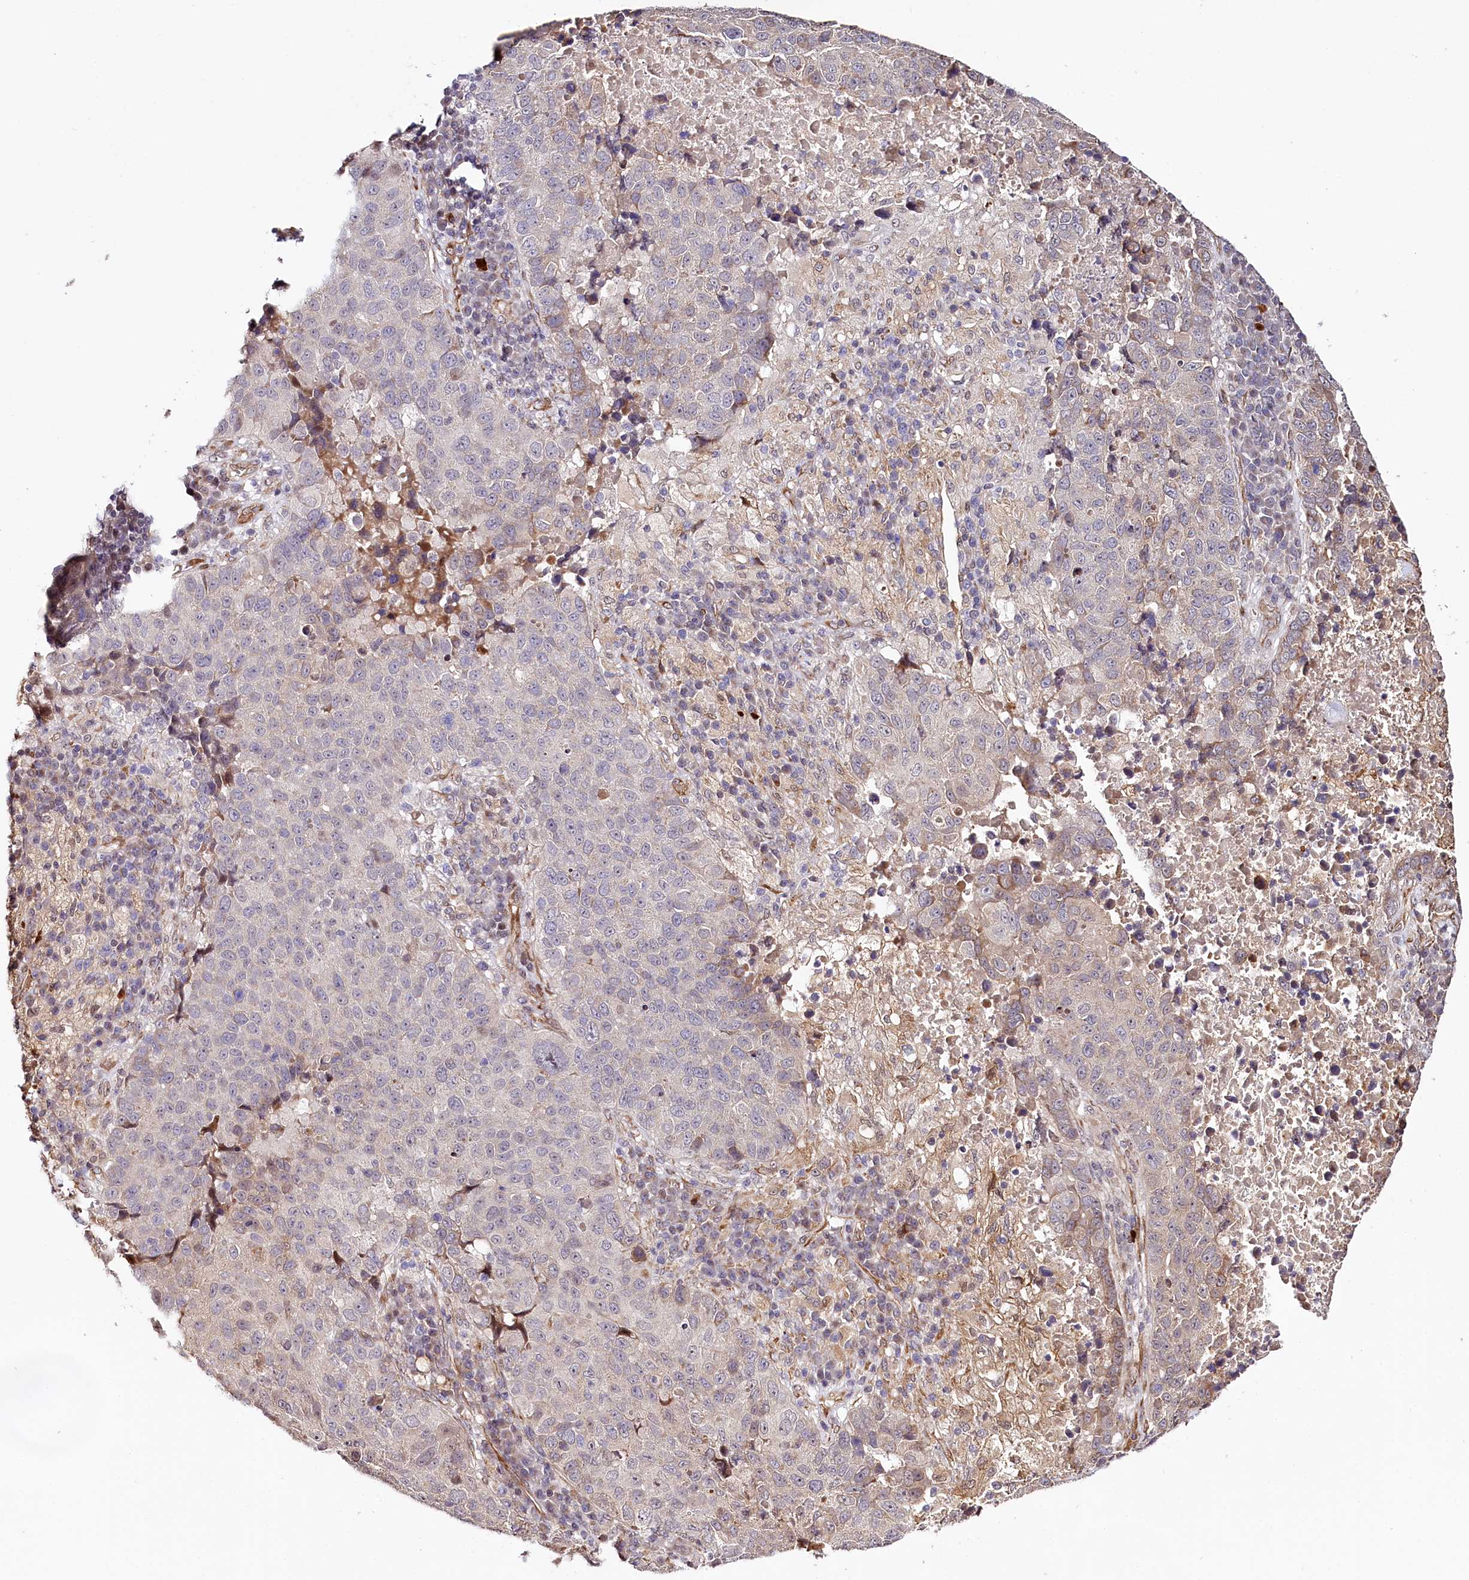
{"staining": {"intensity": "negative", "quantity": "none", "location": "none"}, "tissue": "lung cancer", "cell_type": "Tumor cells", "image_type": "cancer", "snomed": [{"axis": "morphology", "description": "Squamous cell carcinoma, NOS"}, {"axis": "topography", "description": "Lung"}], "caption": "Immunohistochemical staining of squamous cell carcinoma (lung) exhibits no significant expression in tumor cells.", "gene": "CUTC", "patient": {"sex": "male", "age": 73}}